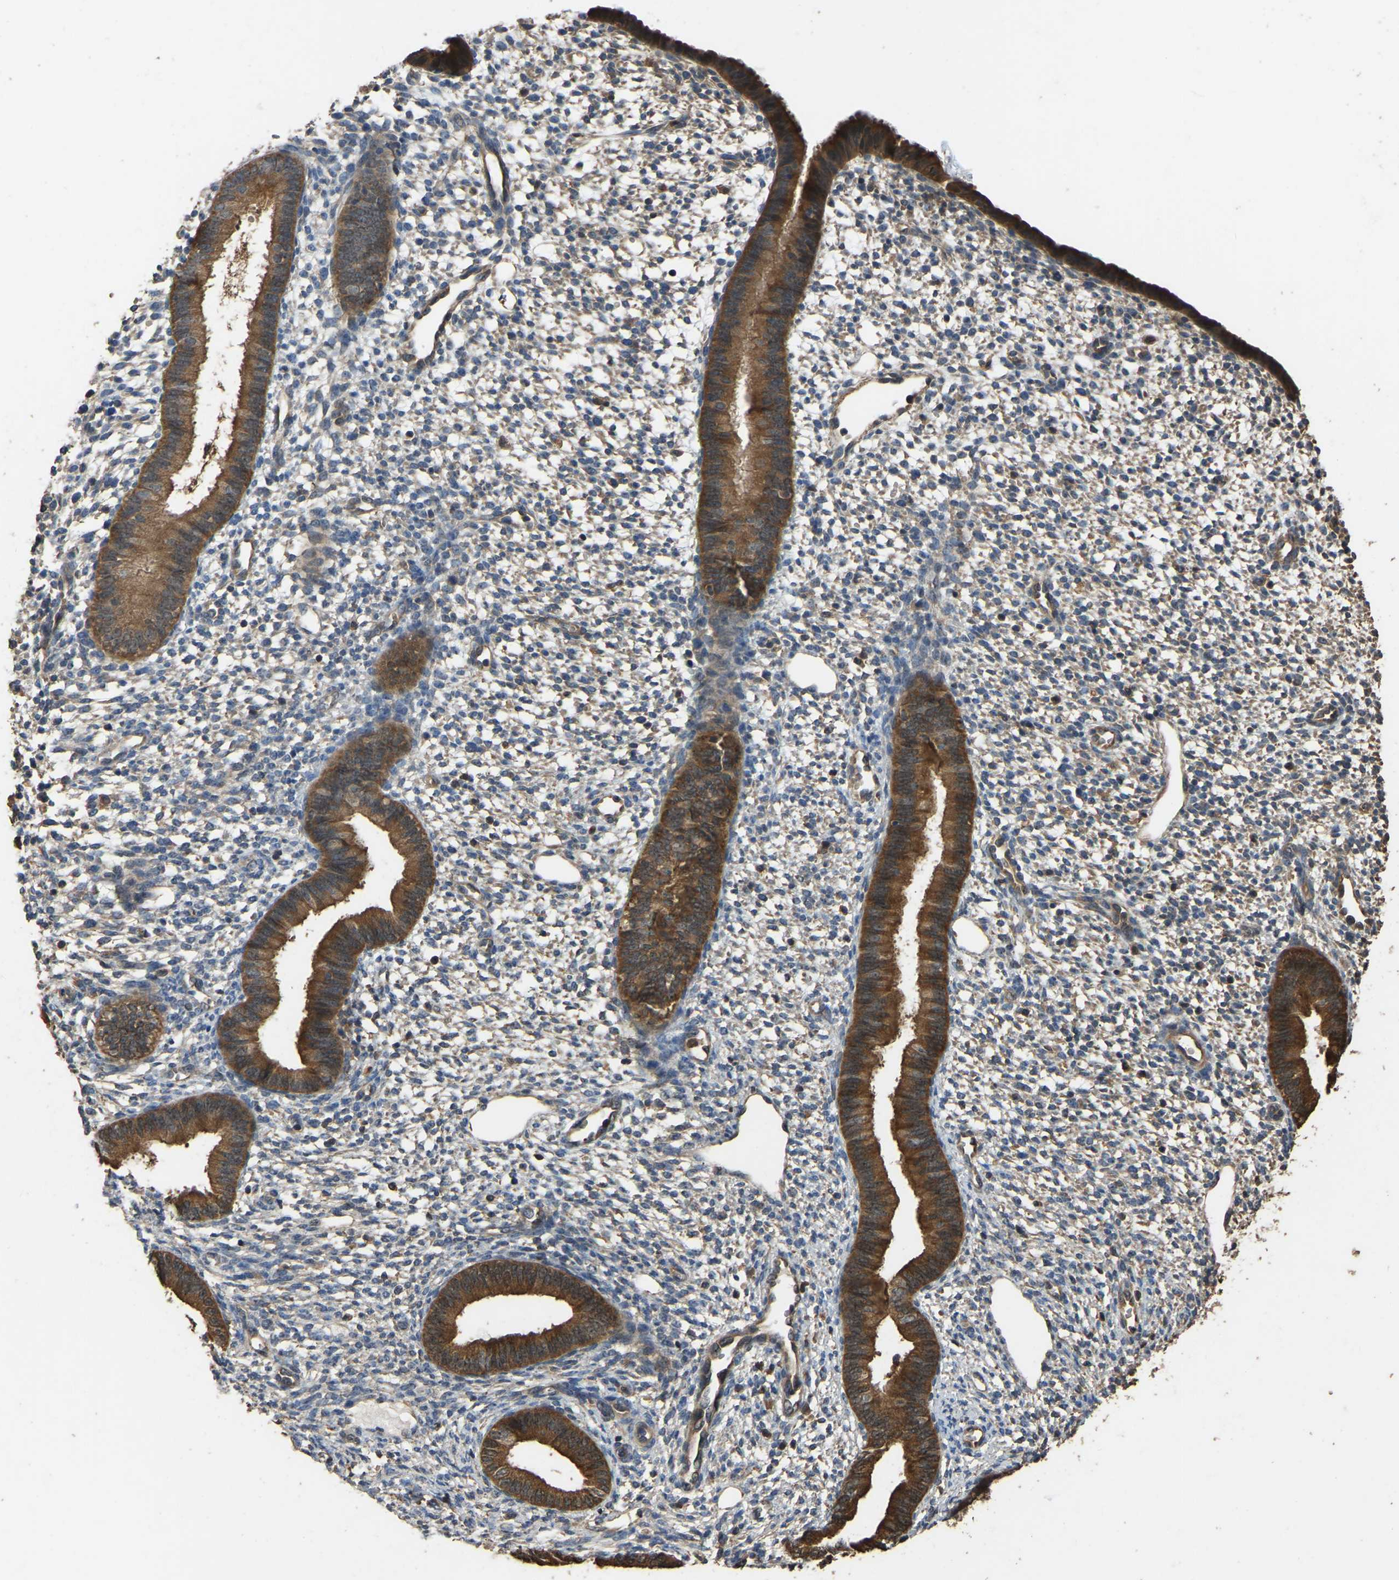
{"staining": {"intensity": "negative", "quantity": "none", "location": "none"}, "tissue": "endometrium", "cell_type": "Cells in endometrial stroma", "image_type": "normal", "snomed": [{"axis": "morphology", "description": "Normal tissue, NOS"}, {"axis": "topography", "description": "Endometrium"}], "caption": "IHC histopathology image of normal human endometrium stained for a protein (brown), which exhibits no positivity in cells in endometrial stroma.", "gene": "FHIT", "patient": {"sex": "female", "age": 46}}